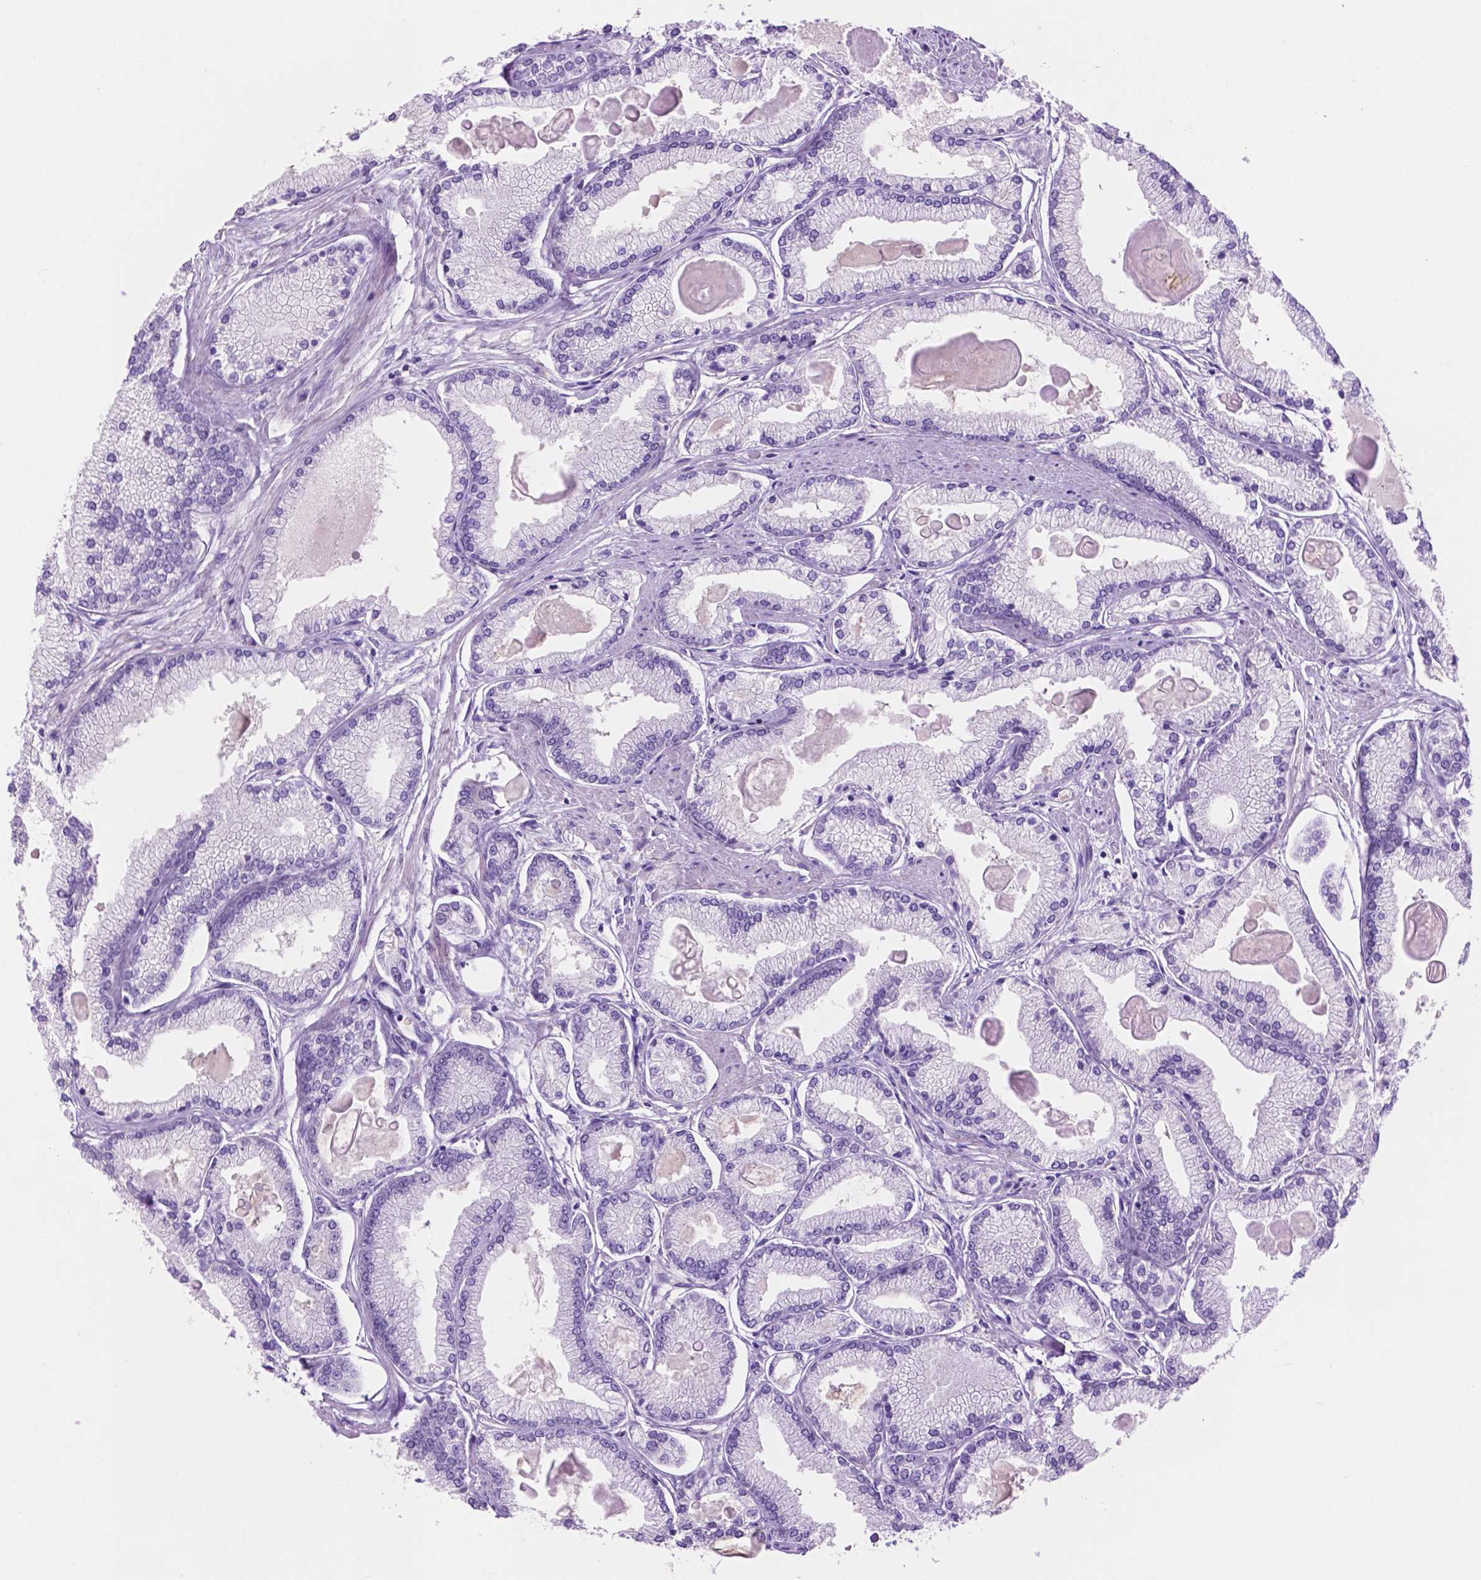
{"staining": {"intensity": "negative", "quantity": "none", "location": "none"}, "tissue": "prostate cancer", "cell_type": "Tumor cells", "image_type": "cancer", "snomed": [{"axis": "morphology", "description": "Adenocarcinoma, High grade"}, {"axis": "topography", "description": "Prostate"}], "caption": "Immunohistochemical staining of human prostate cancer (high-grade adenocarcinoma) displays no significant positivity in tumor cells.", "gene": "ACY3", "patient": {"sex": "male", "age": 68}}